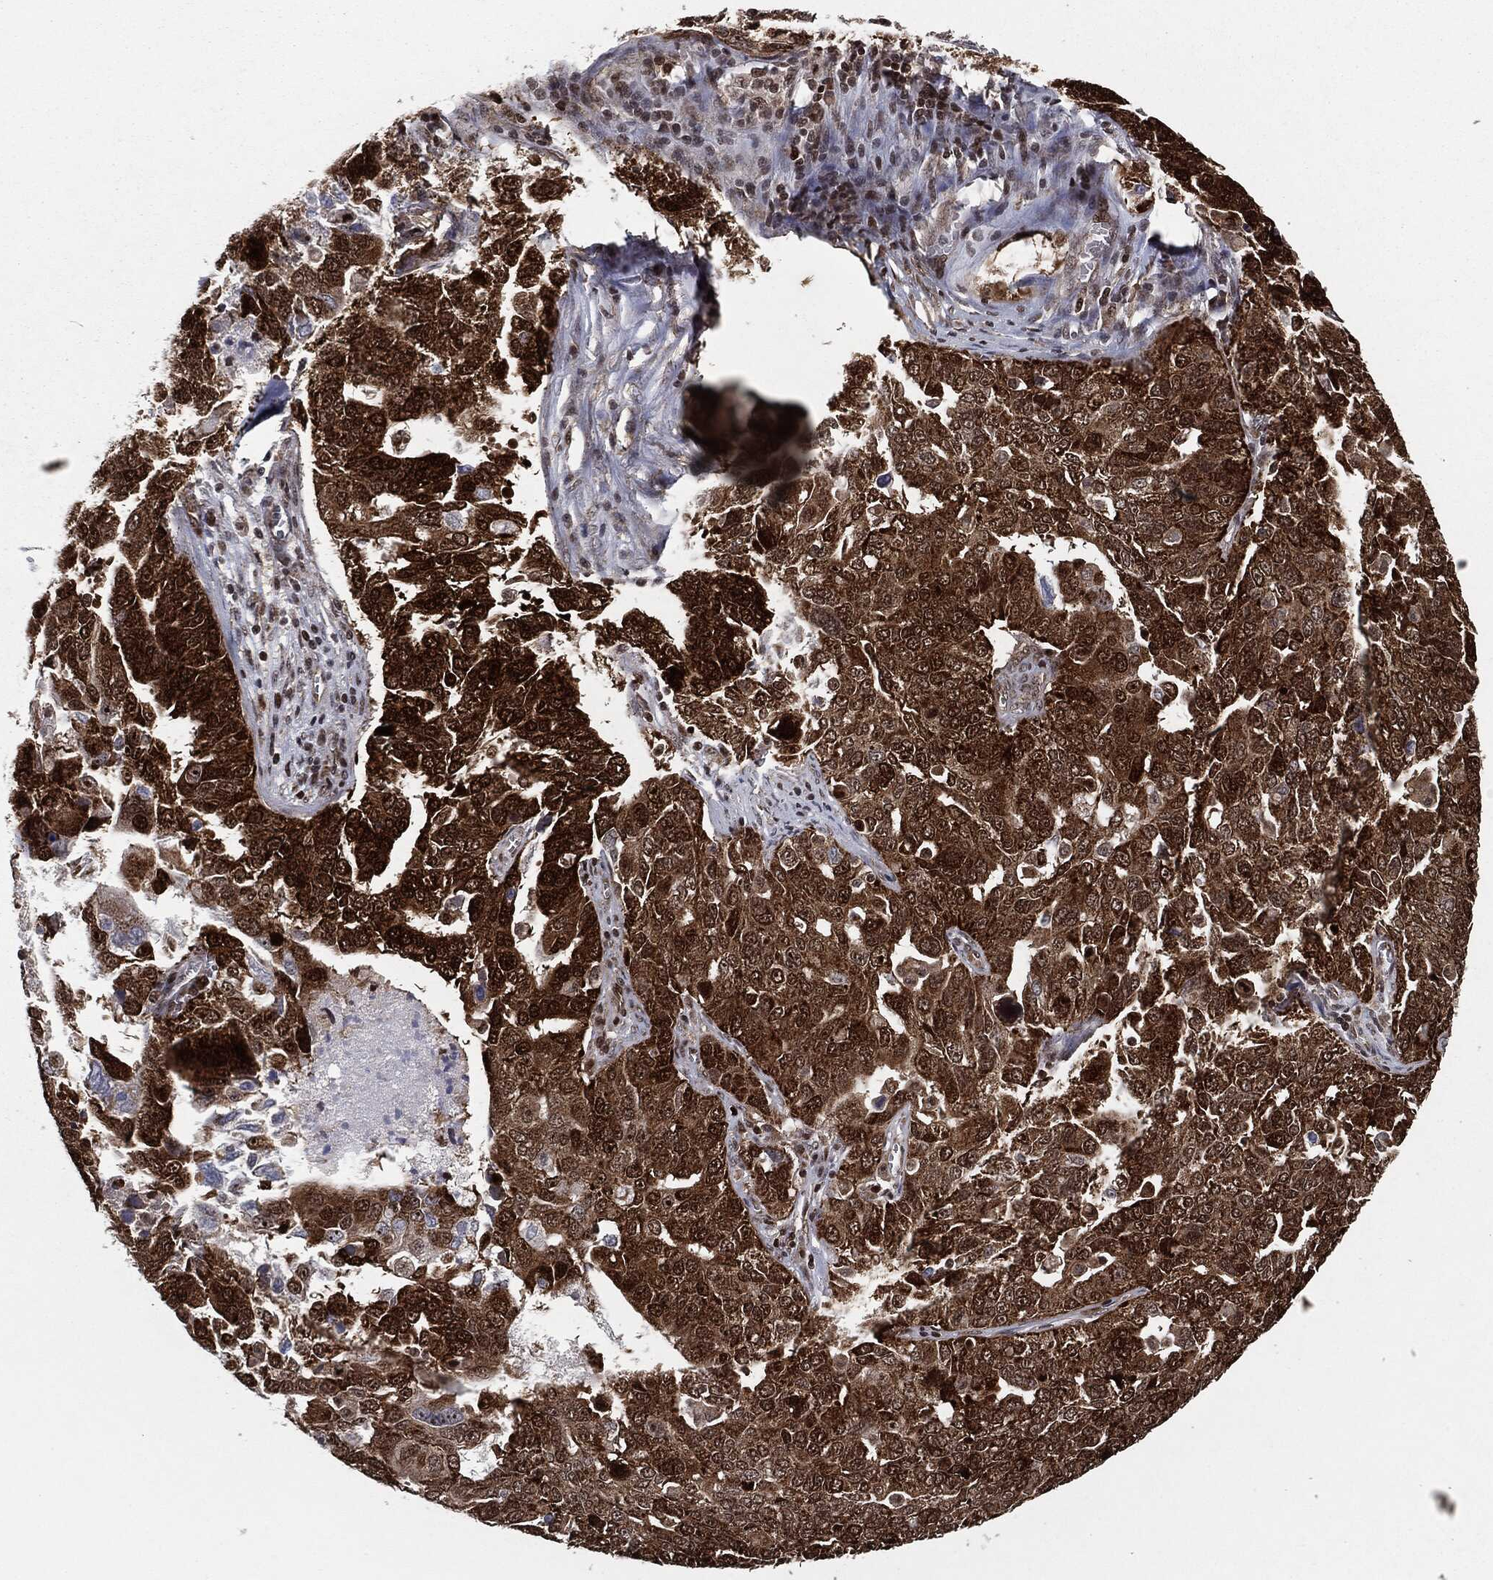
{"staining": {"intensity": "strong", "quantity": ">75%", "location": "cytoplasmic/membranous"}, "tissue": "ovarian cancer", "cell_type": "Tumor cells", "image_type": "cancer", "snomed": [{"axis": "morphology", "description": "Carcinoma, endometroid"}, {"axis": "topography", "description": "Soft tissue"}, {"axis": "topography", "description": "Ovary"}], "caption": "Ovarian cancer stained with a brown dye displays strong cytoplasmic/membranous positive expression in approximately >75% of tumor cells.", "gene": "CHCHD2", "patient": {"sex": "female", "age": 52}}